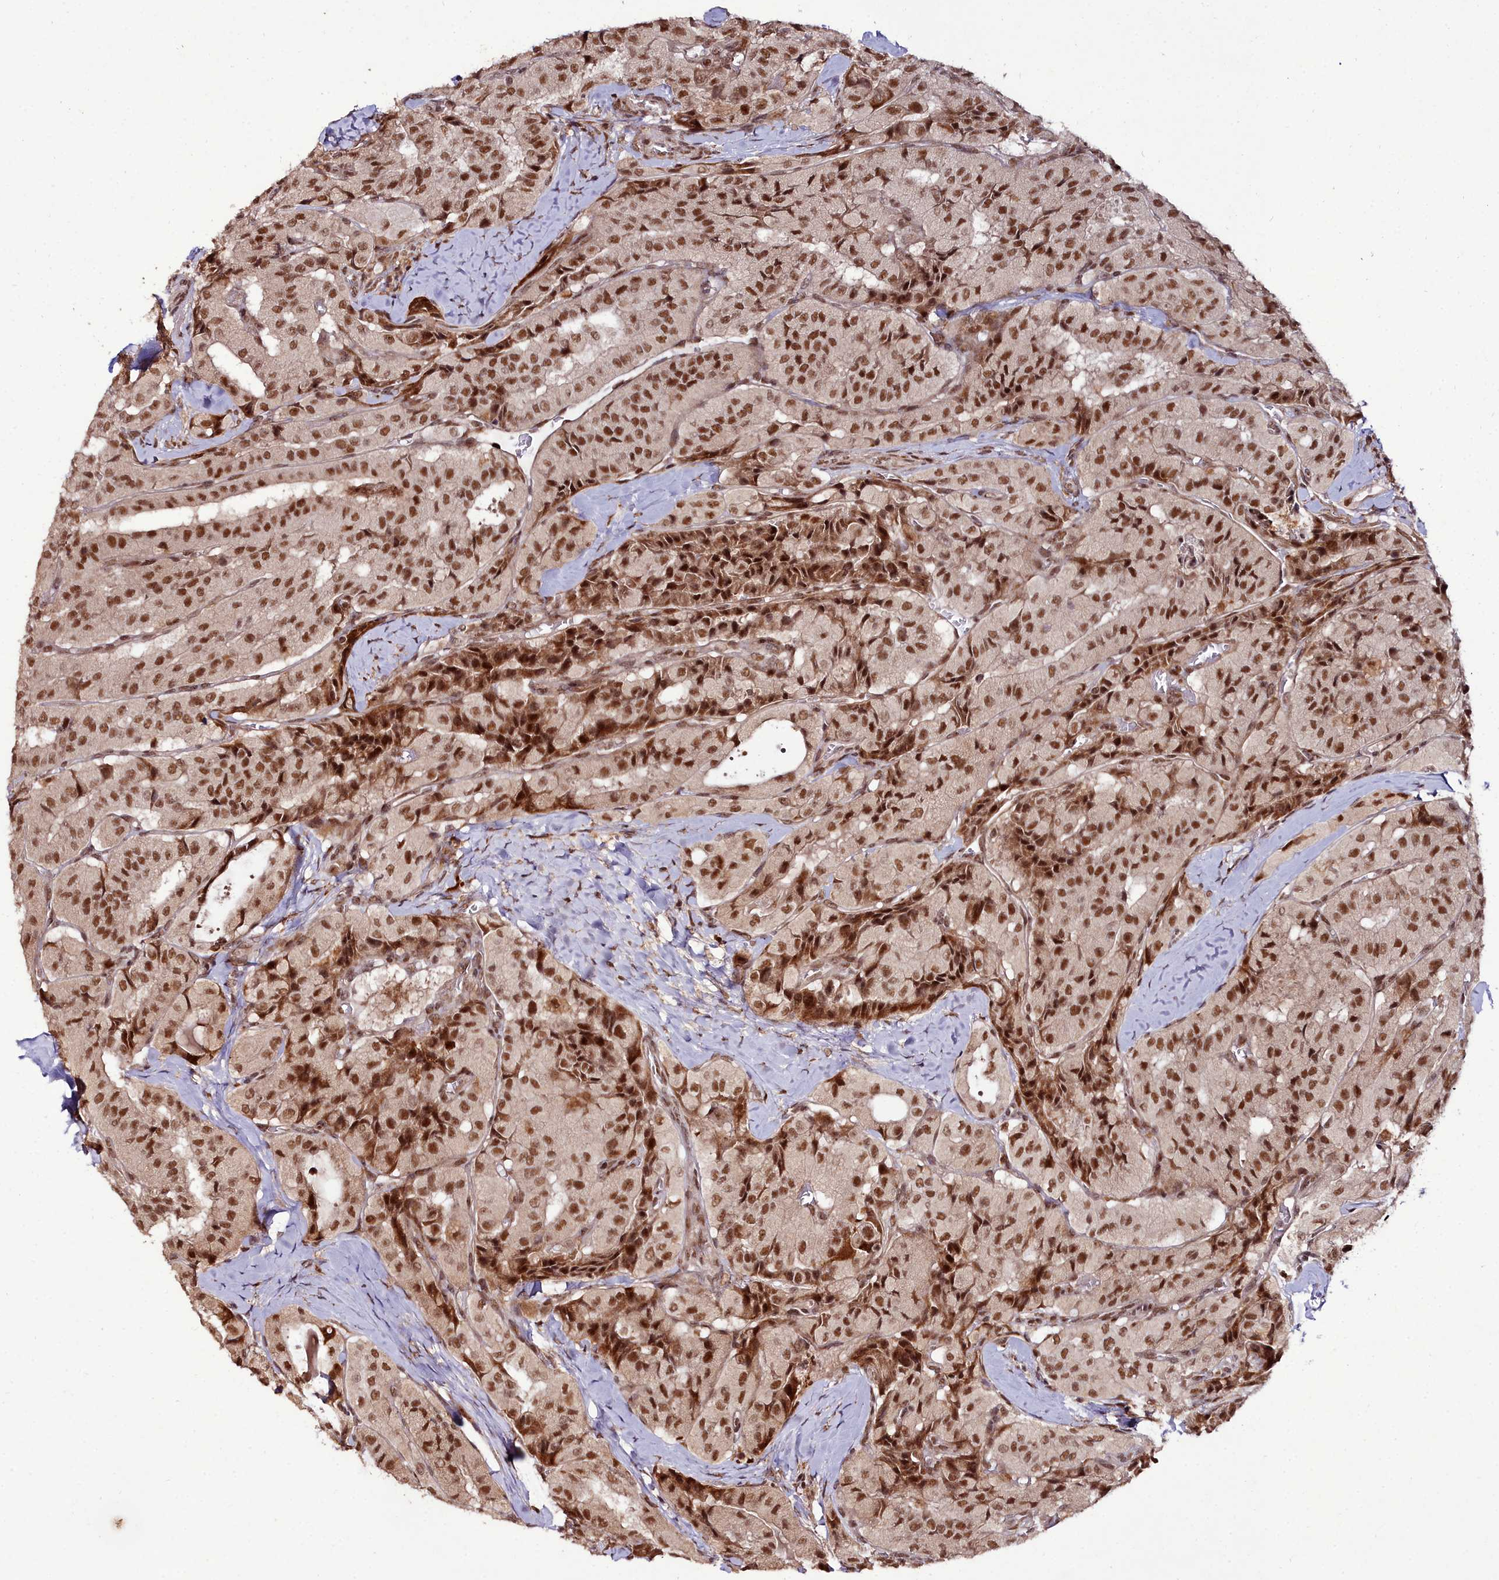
{"staining": {"intensity": "strong", "quantity": ">75%", "location": "nuclear"}, "tissue": "thyroid cancer", "cell_type": "Tumor cells", "image_type": "cancer", "snomed": [{"axis": "morphology", "description": "Normal tissue, NOS"}, {"axis": "morphology", "description": "Papillary adenocarcinoma, NOS"}, {"axis": "topography", "description": "Thyroid gland"}], "caption": "A histopathology image of human thyroid cancer (papillary adenocarcinoma) stained for a protein shows strong nuclear brown staining in tumor cells. (Brightfield microscopy of DAB IHC at high magnification).", "gene": "CXXC1", "patient": {"sex": "female", "age": 59}}